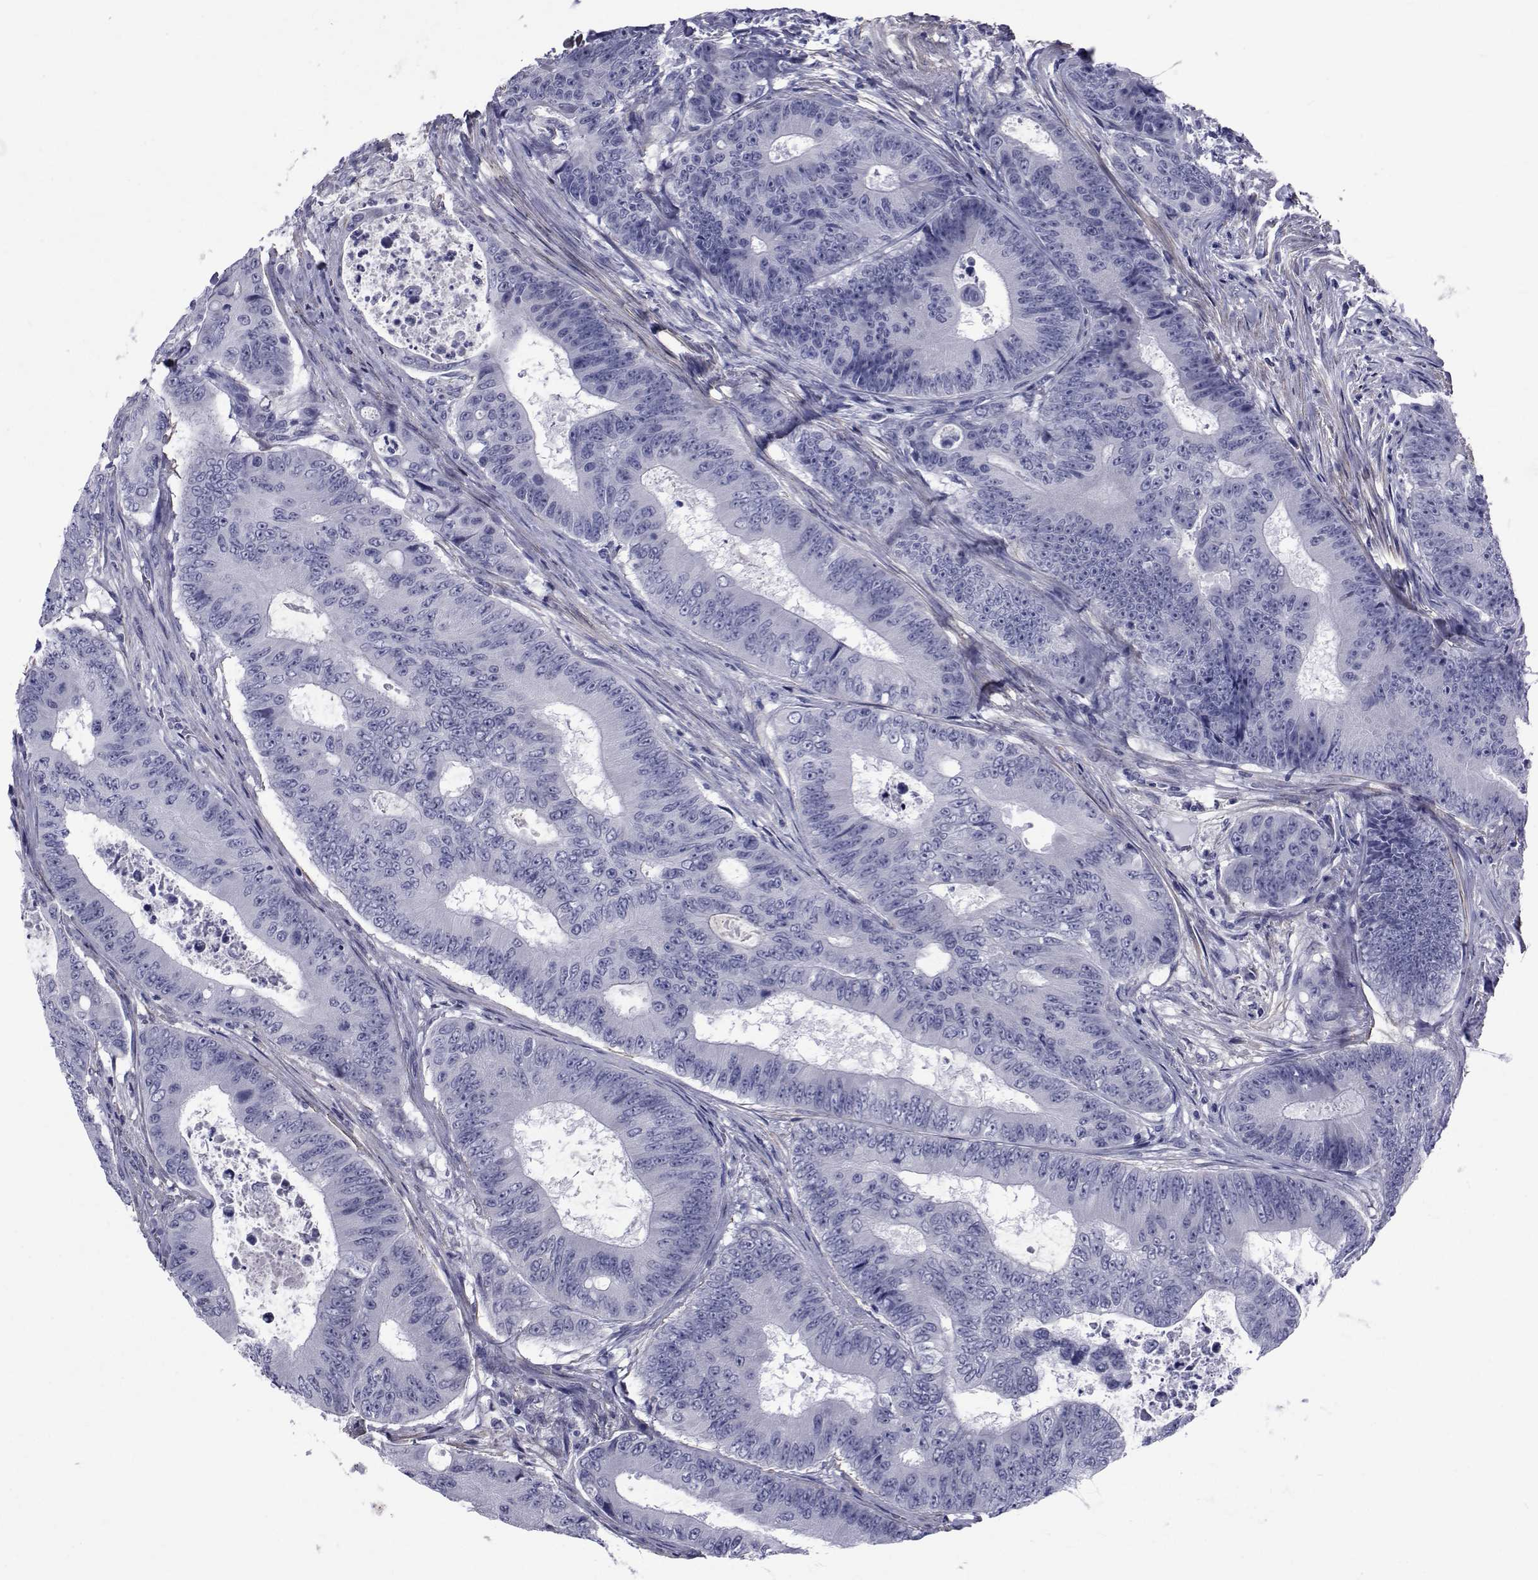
{"staining": {"intensity": "negative", "quantity": "none", "location": "none"}, "tissue": "colorectal cancer", "cell_type": "Tumor cells", "image_type": "cancer", "snomed": [{"axis": "morphology", "description": "Adenocarcinoma, NOS"}, {"axis": "topography", "description": "Colon"}], "caption": "The histopathology image demonstrates no staining of tumor cells in colorectal cancer.", "gene": "GKAP1", "patient": {"sex": "female", "age": 48}}